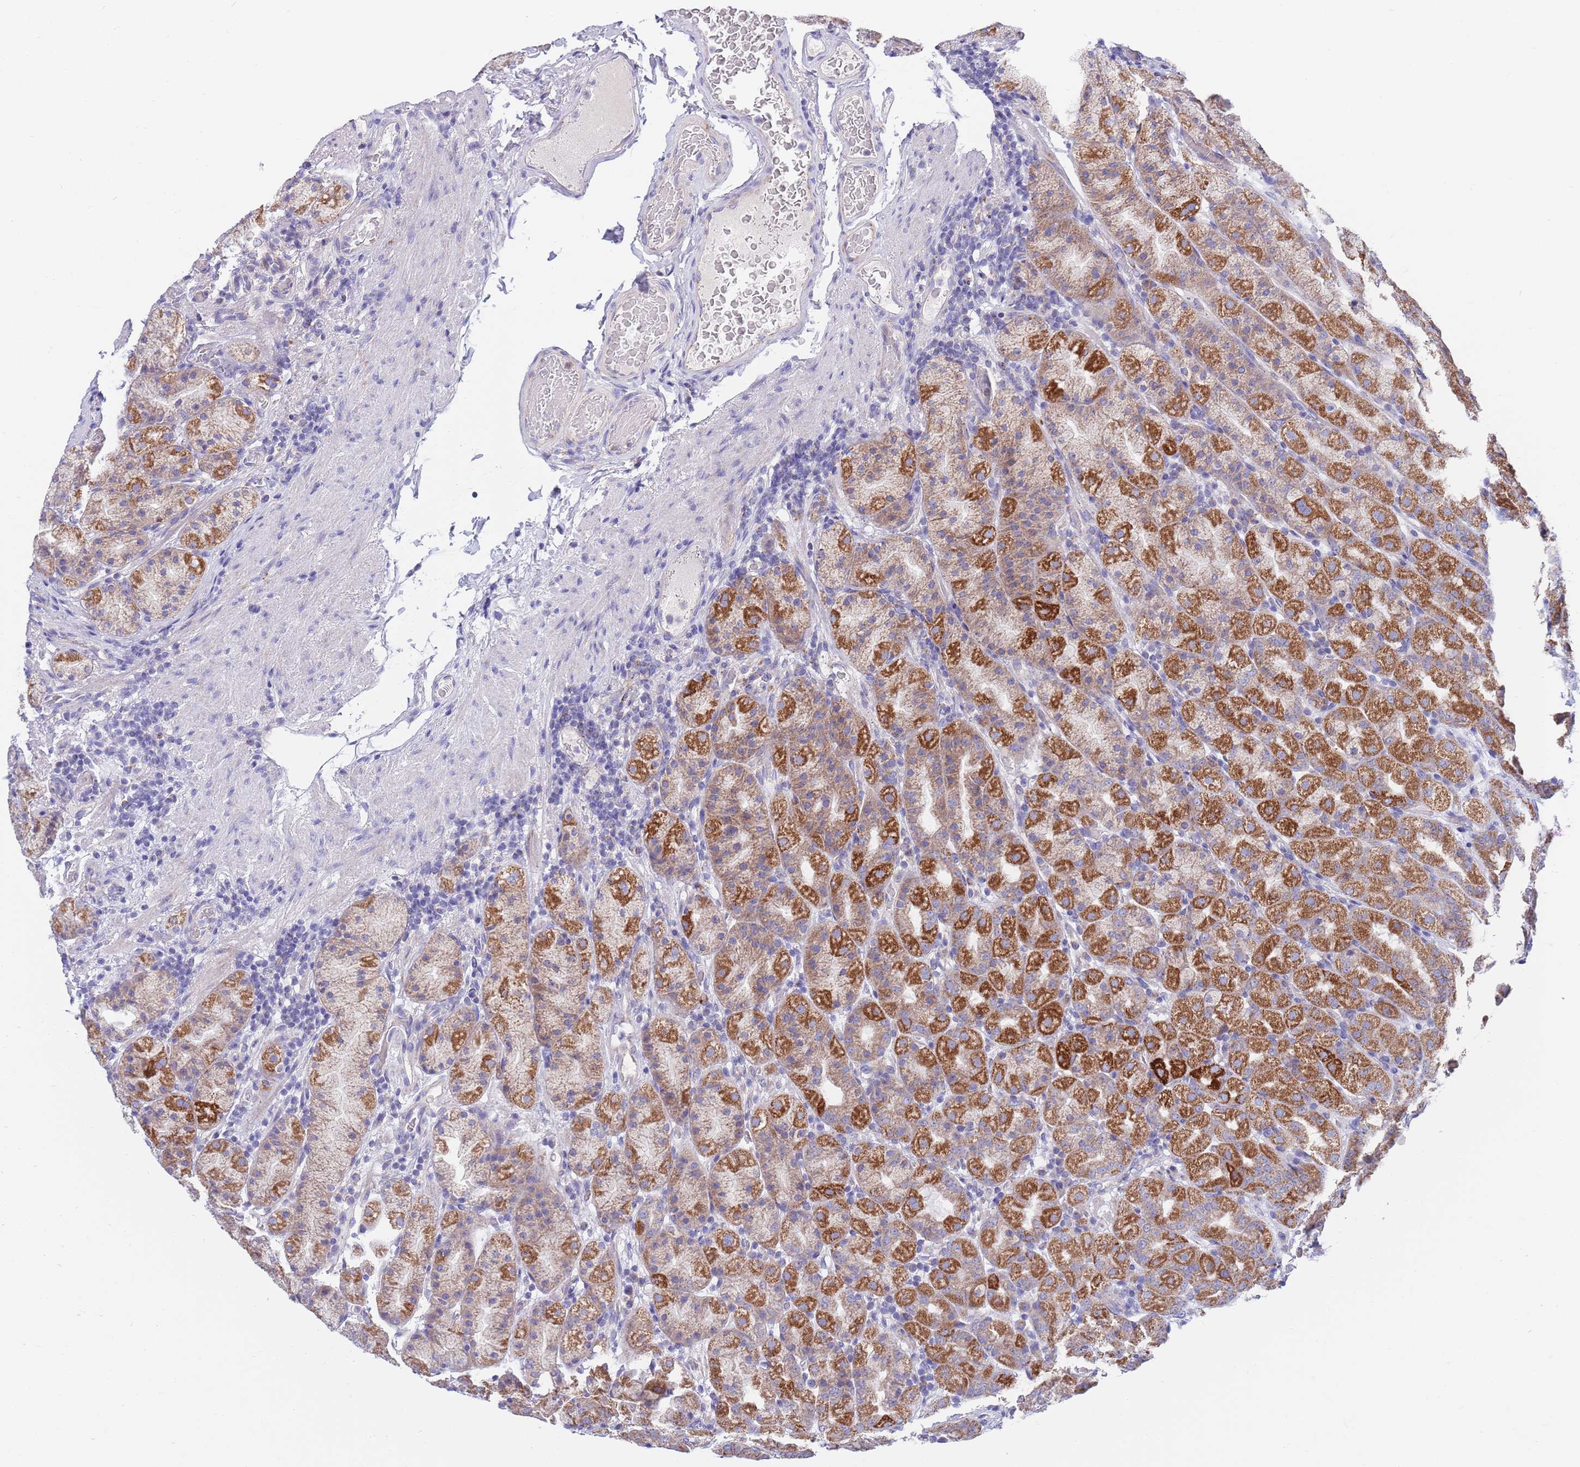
{"staining": {"intensity": "moderate", "quantity": ">75%", "location": "cytoplasmic/membranous"}, "tissue": "stomach", "cell_type": "Glandular cells", "image_type": "normal", "snomed": [{"axis": "morphology", "description": "Normal tissue, NOS"}, {"axis": "topography", "description": "Stomach, upper"}, {"axis": "topography", "description": "Stomach"}], "caption": "Protein staining exhibits moderate cytoplasmic/membranous expression in approximately >75% of glandular cells in benign stomach.", "gene": "EMC8", "patient": {"sex": "male", "age": 68}}